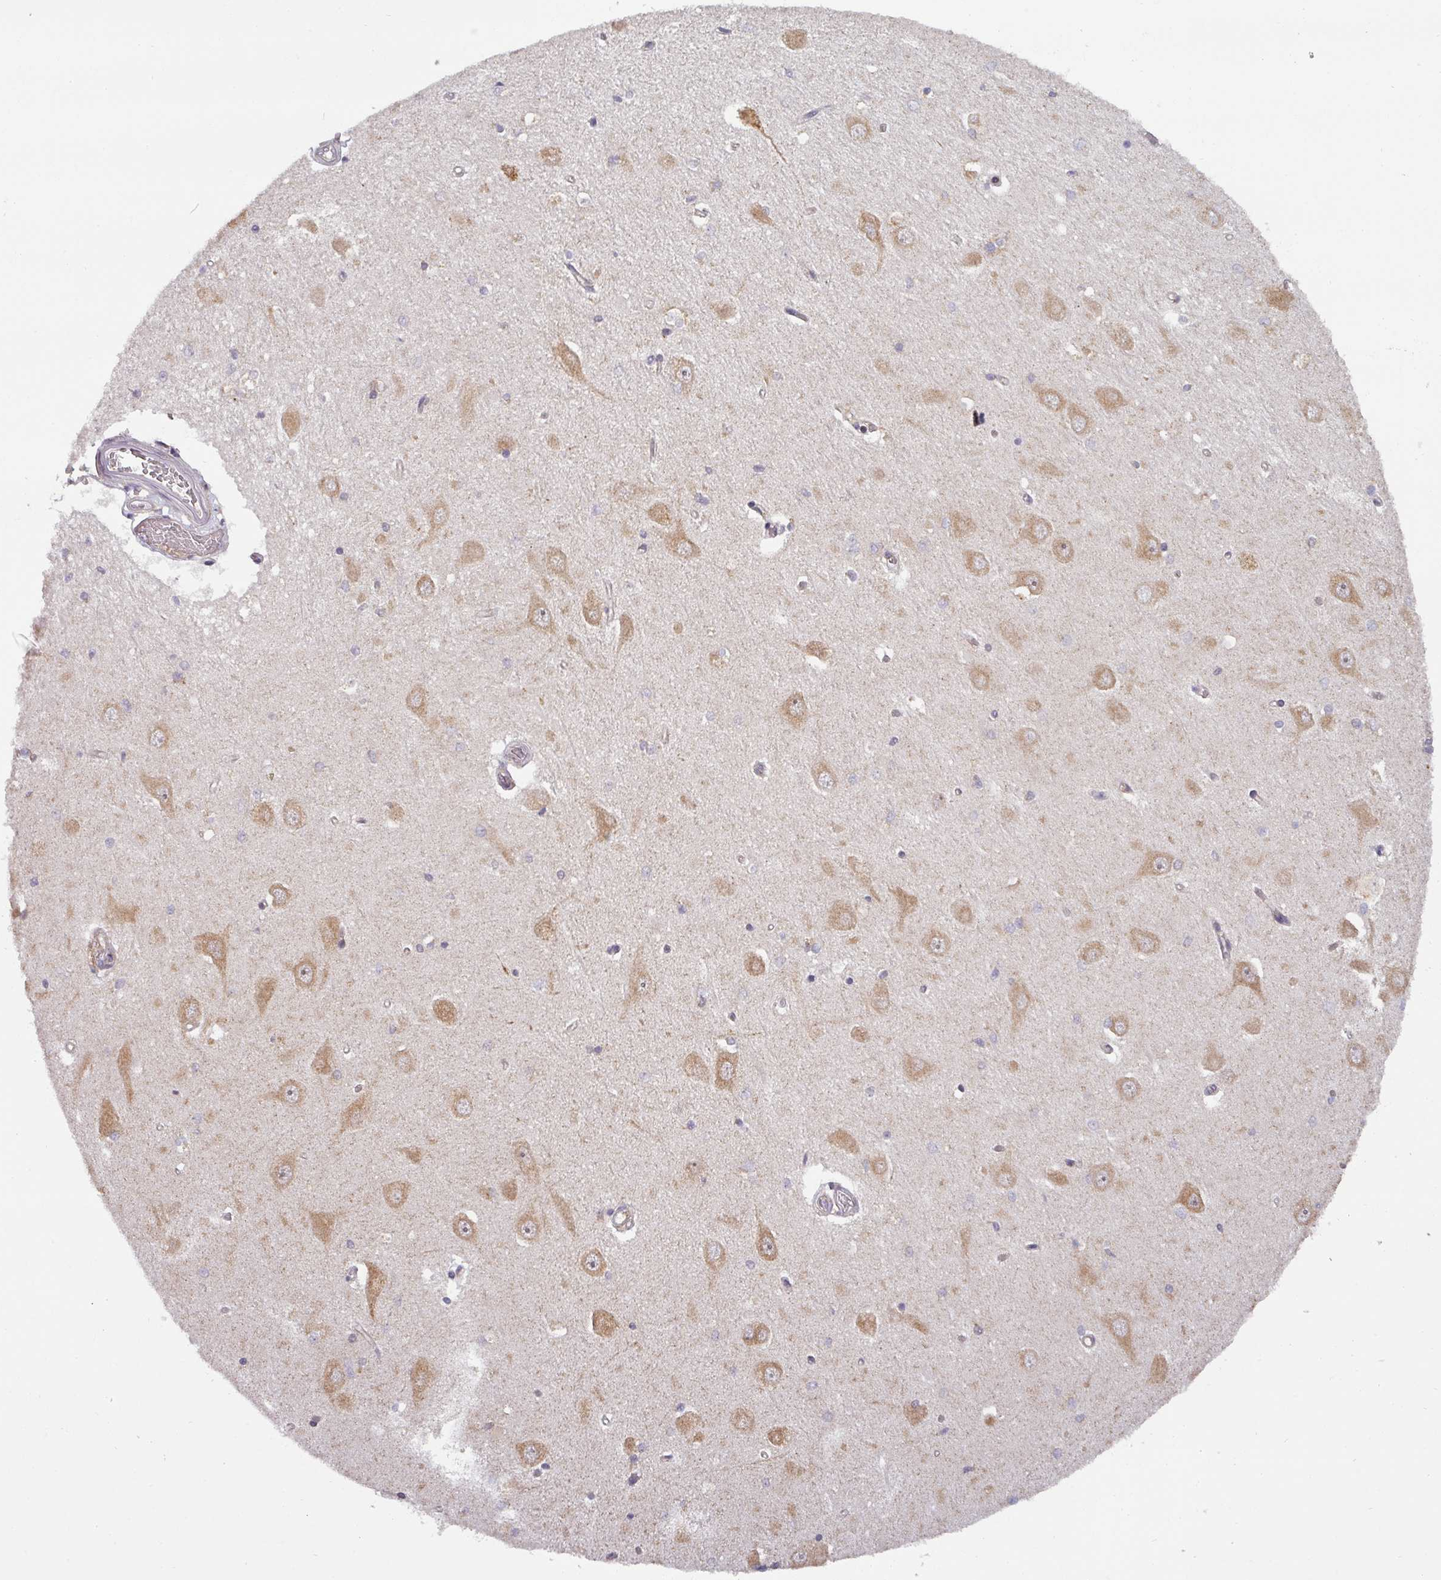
{"staining": {"intensity": "negative", "quantity": "none", "location": "none"}, "tissue": "hippocampus", "cell_type": "Glial cells", "image_type": "normal", "snomed": [{"axis": "morphology", "description": "Normal tissue, NOS"}, {"axis": "topography", "description": "Hippocampus"}], "caption": "Immunohistochemical staining of unremarkable human hippocampus displays no significant expression in glial cells.", "gene": "MRPS16", "patient": {"sex": "male", "age": 45}}